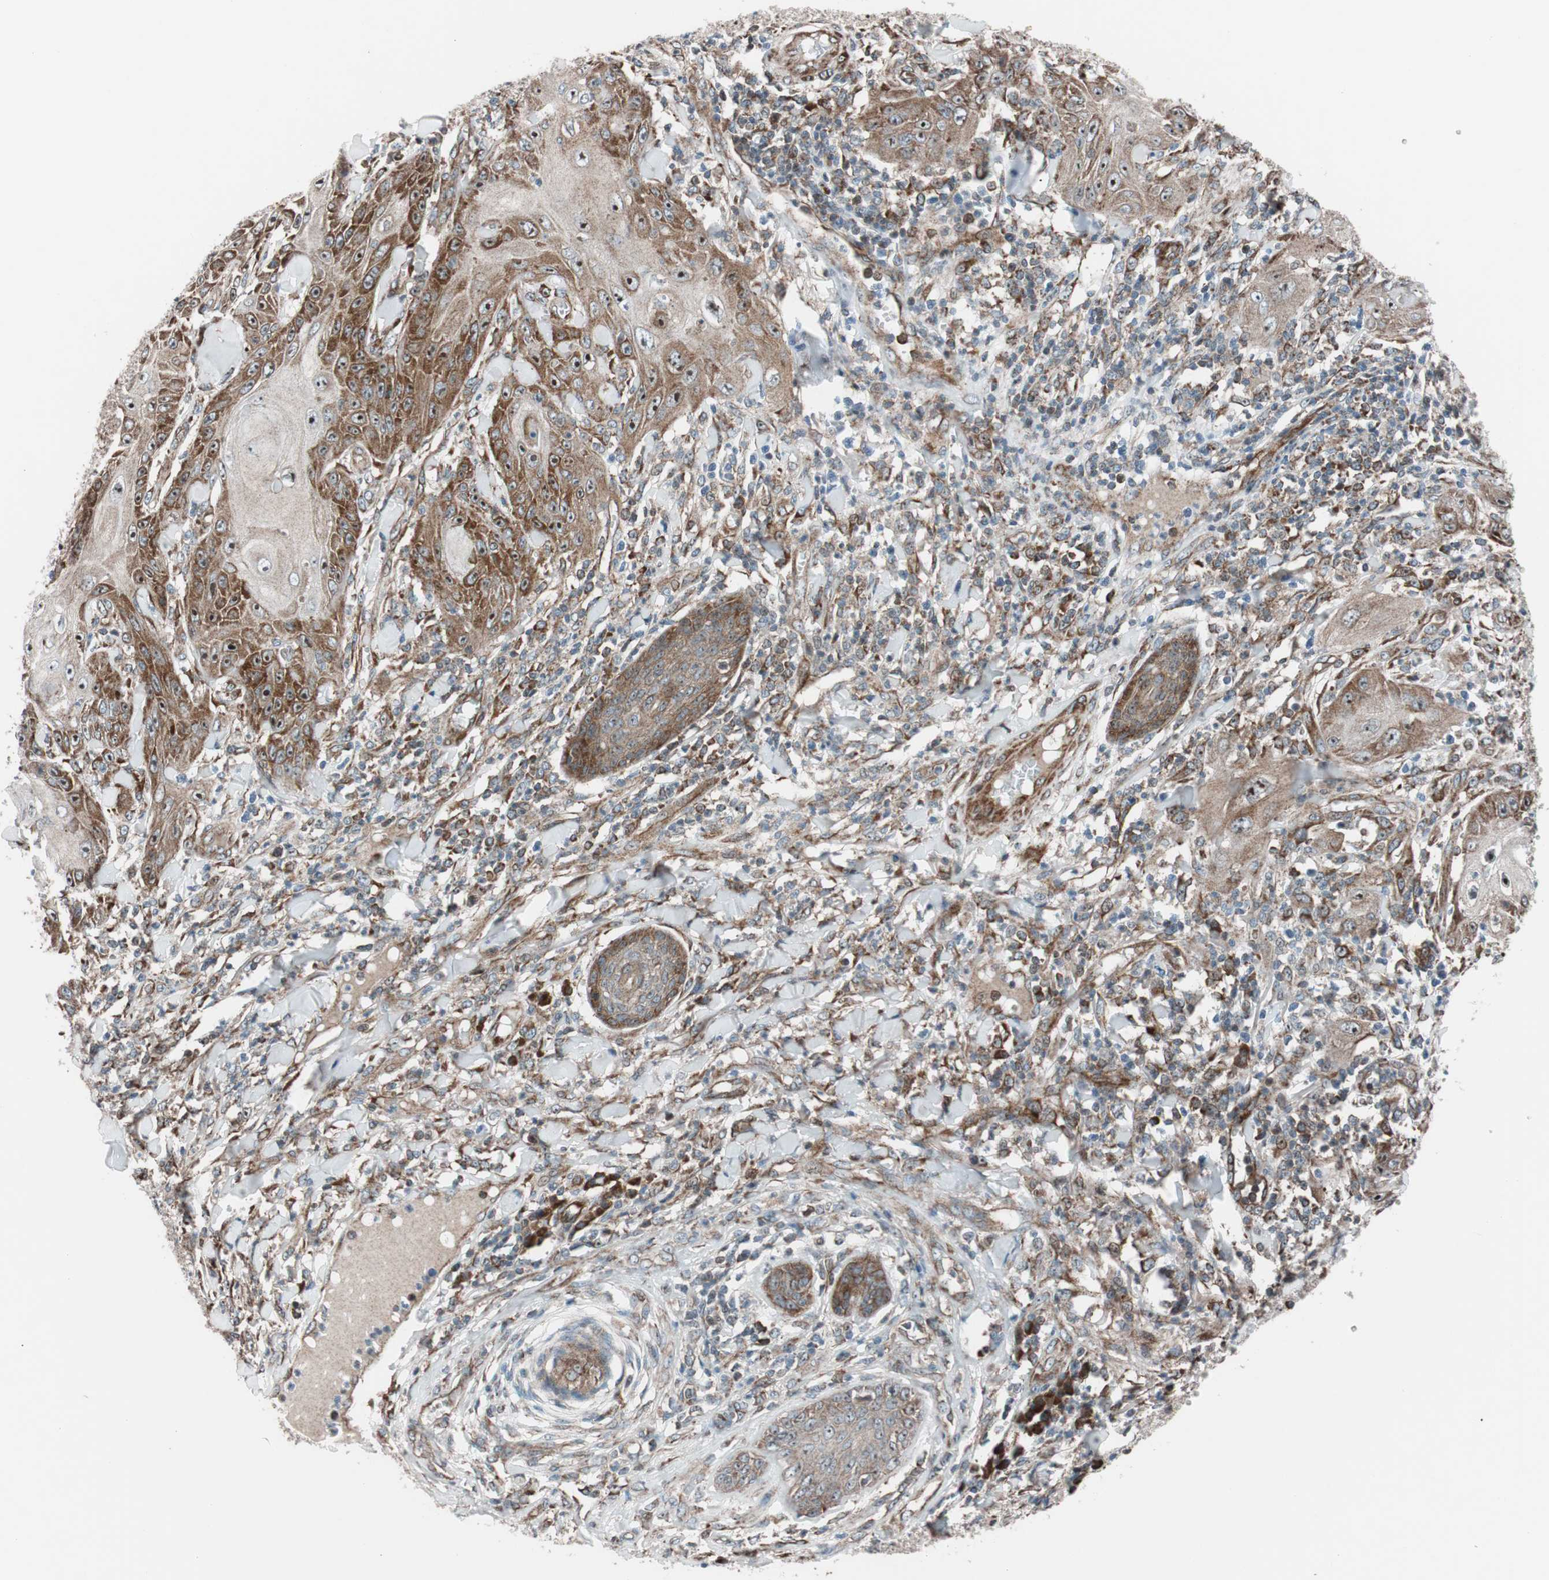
{"staining": {"intensity": "strong", "quantity": ">75%", "location": "cytoplasmic/membranous"}, "tissue": "skin cancer", "cell_type": "Tumor cells", "image_type": "cancer", "snomed": [{"axis": "morphology", "description": "Squamous cell carcinoma, NOS"}, {"axis": "topography", "description": "Skin"}], "caption": "Skin cancer (squamous cell carcinoma) tissue reveals strong cytoplasmic/membranous positivity in approximately >75% of tumor cells", "gene": "CCL14", "patient": {"sex": "female", "age": 78}}